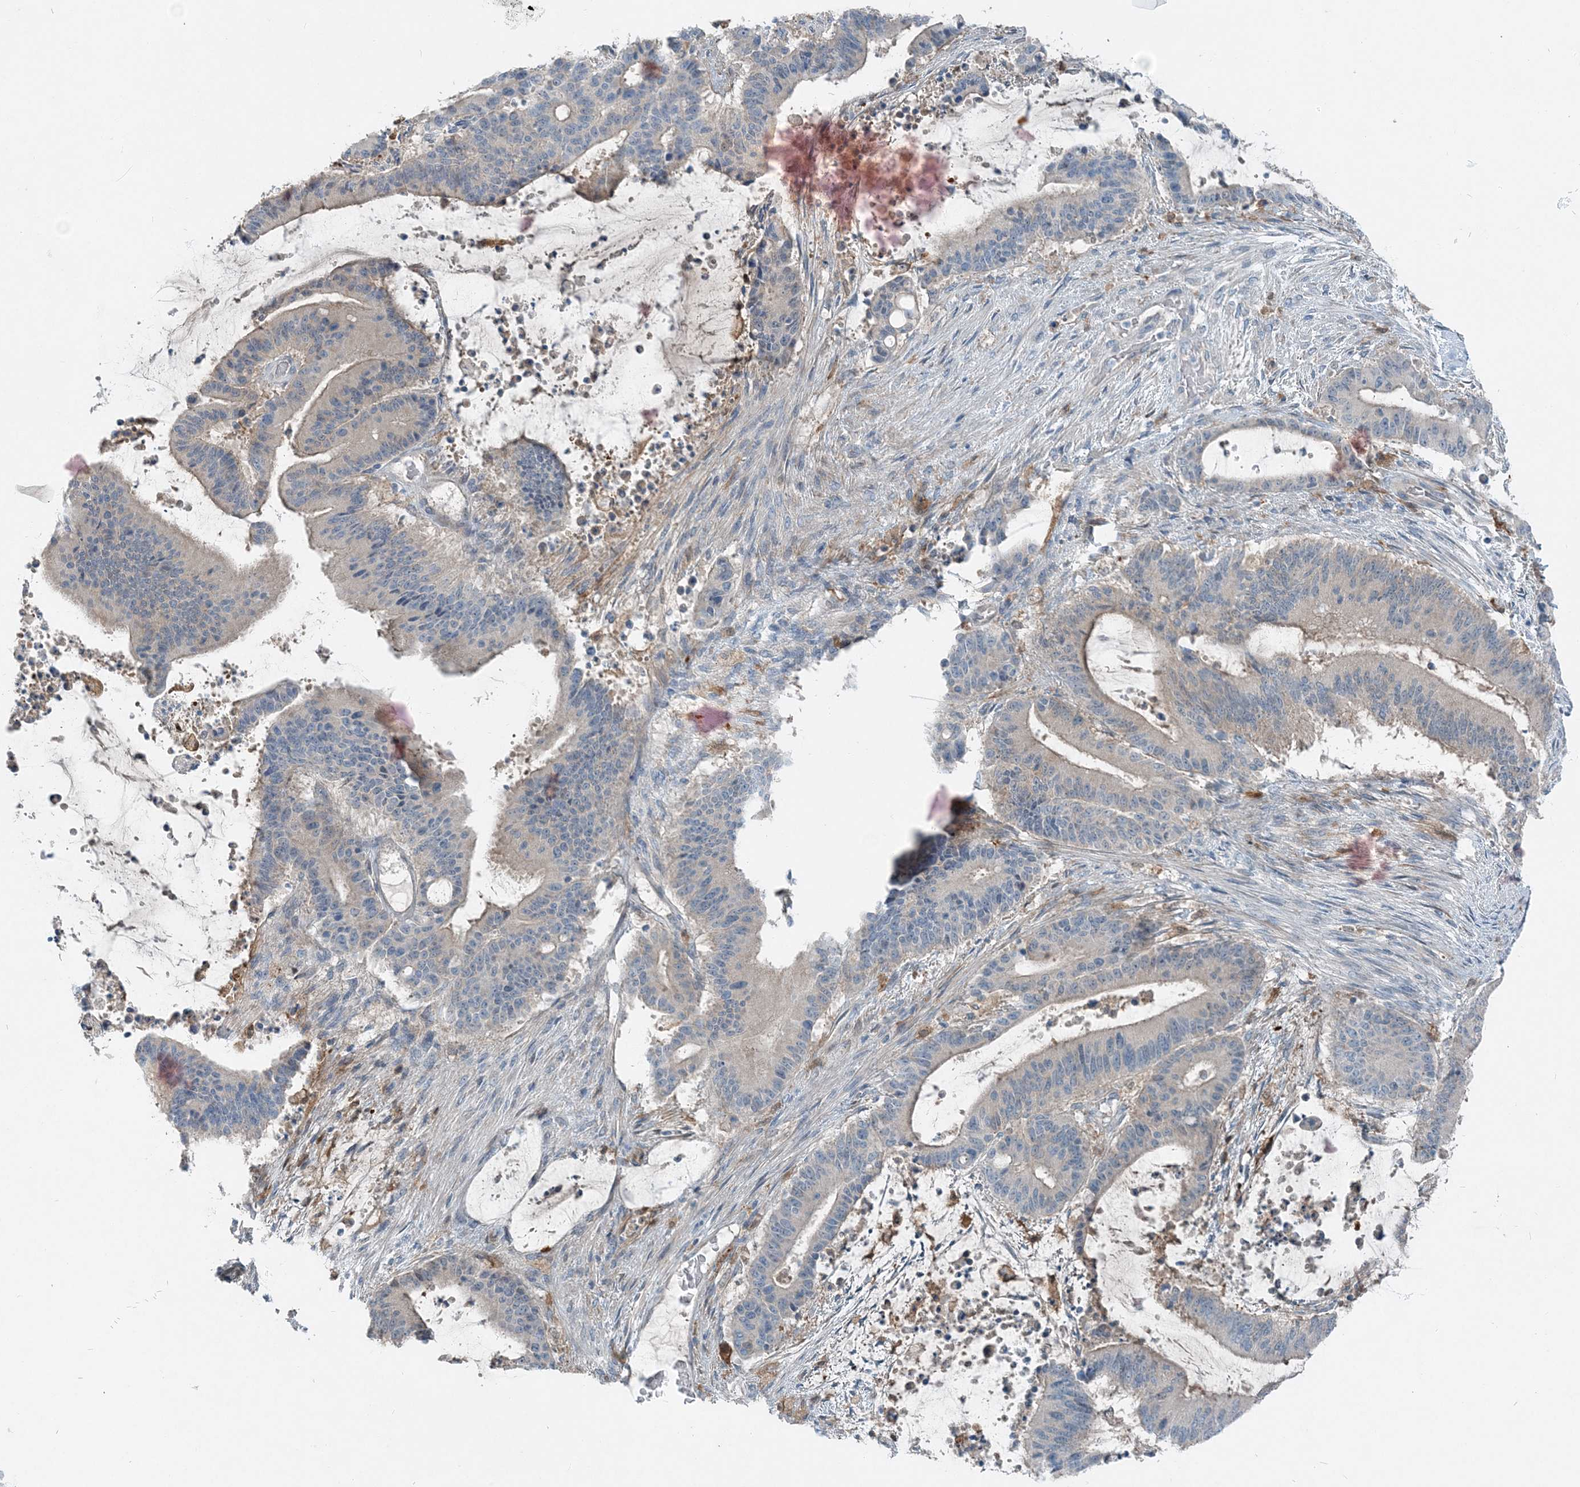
{"staining": {"intensity": "negative", "quantity": "none", "location": "none"}, "tissue": "liver cancer", "cell_type": "Tumor cells", "image_type": "cancer", "snomed": [{"axis": "morphology", "description": "Normal tissue, NOS"}, {"axis": "morphology", "description": "Cholangiocarcinoma"}, {"axis": "topography", "description": "Liver"}, {"axis": "topography", "description": "Peripheral nerve tissue"}], "caption": "Liver cancer was stained to show a protein in brown. There is no significant staining in tumor cells.", "gene": "ARMH1", "patient": {"sex": "female", "age": 73}}